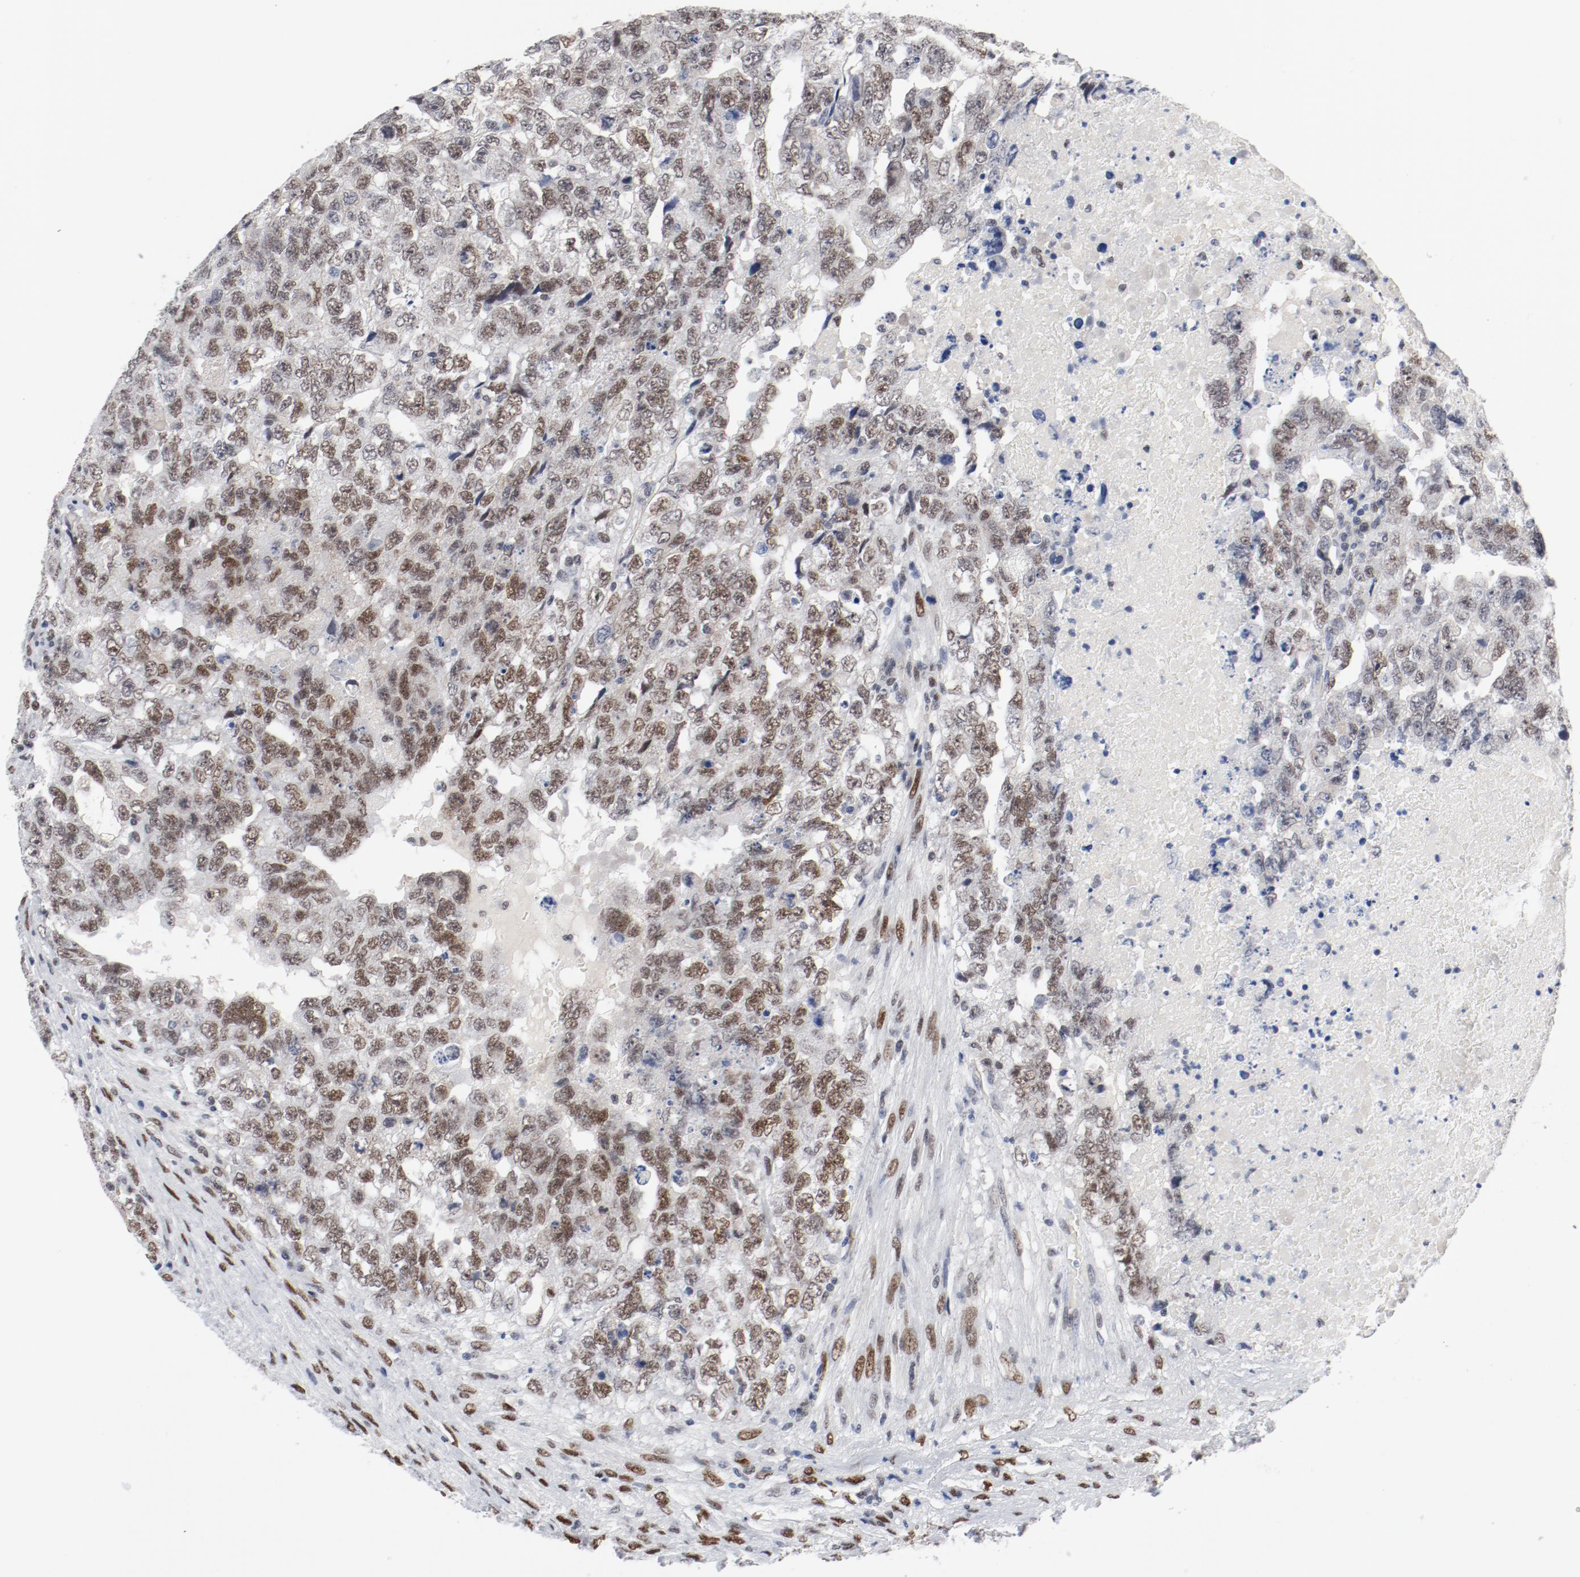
{"staining": {"intensity": "moderate", "quantity": ">75%", "location": "nuclear"}, "tissue": "testis cancer", "cell_type": "Tumor cells", "image_type": "cancer", "snomed": [{"axis": "morphology", "description": "Carcinoma, Embryonal, NOS"}, {"axis": "topography", "description": "Testis"}], "caption": "Immunohistochemistry (IHC) image of human embryonal carcinoma (testis) stained for a protein (brown), which demonstrates medium levels of moderate nuclear positivity in about >75% of tumor cells.", "gene": "ARNT", "patient": {"sex": "male", "age": 36}}